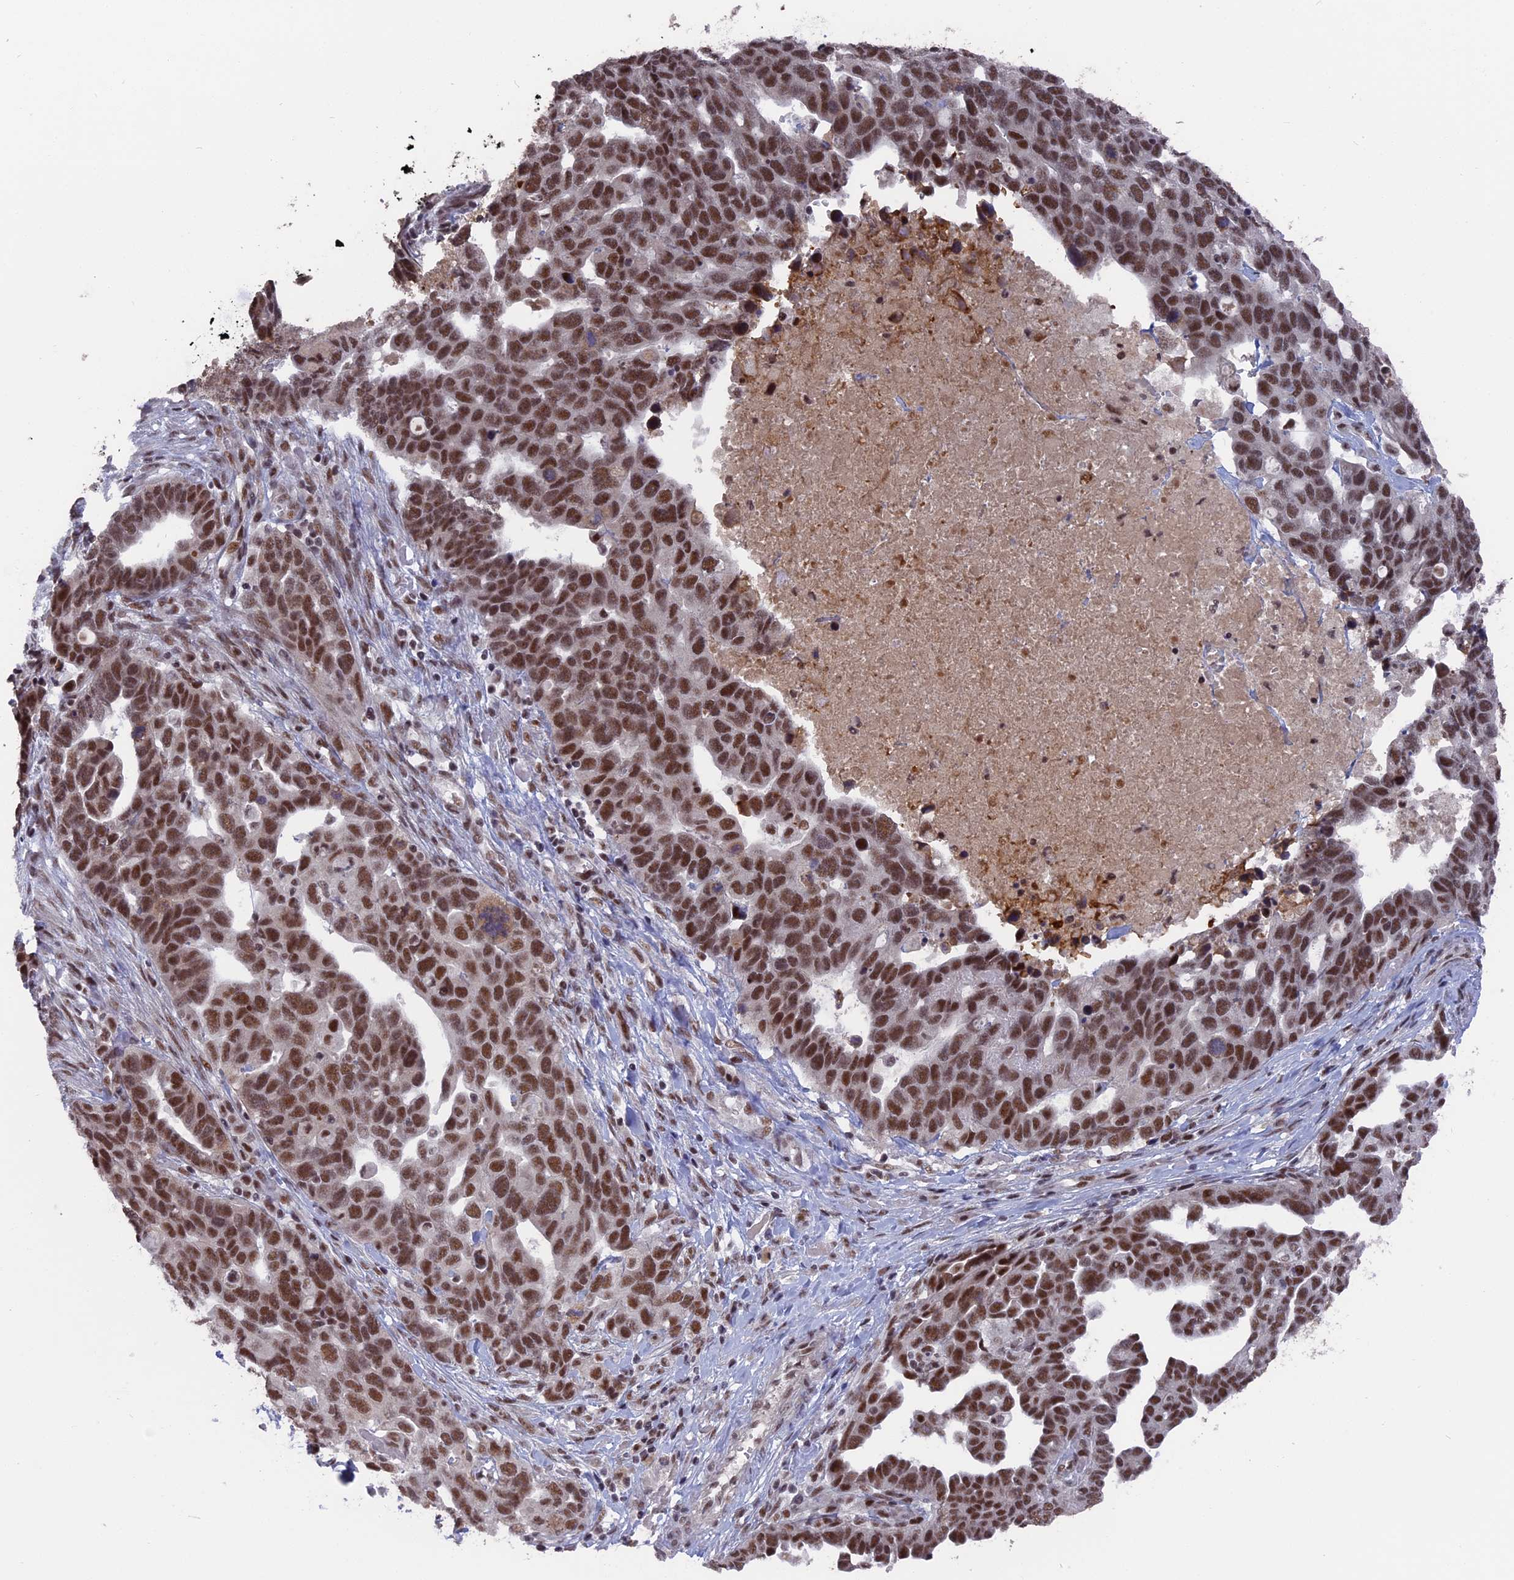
{"staining": {"intensity": "moderate", "quantity": ">75%", "location": "nuclear"}, "tissue": "ovarian cancer", "cell_type": "Tumor cells", "image_type": "cancer", "snomed": [{"axis": "morphology", "description": "Cystadenocarcinoma, serous, NOS"}, {"axis": "topography", "description": "Ovary"}], "caption": "Immunohistochemistry (IHC) (DAB (3,3'-diaminobenzidine)) staining of human ovarian serous cystadenocarcinoma reveals moderate nuclear protein expression in approximately >75% of tumor cells.", "gene": "SF3A2", "patient": {"sex": "female", "age": 54}}